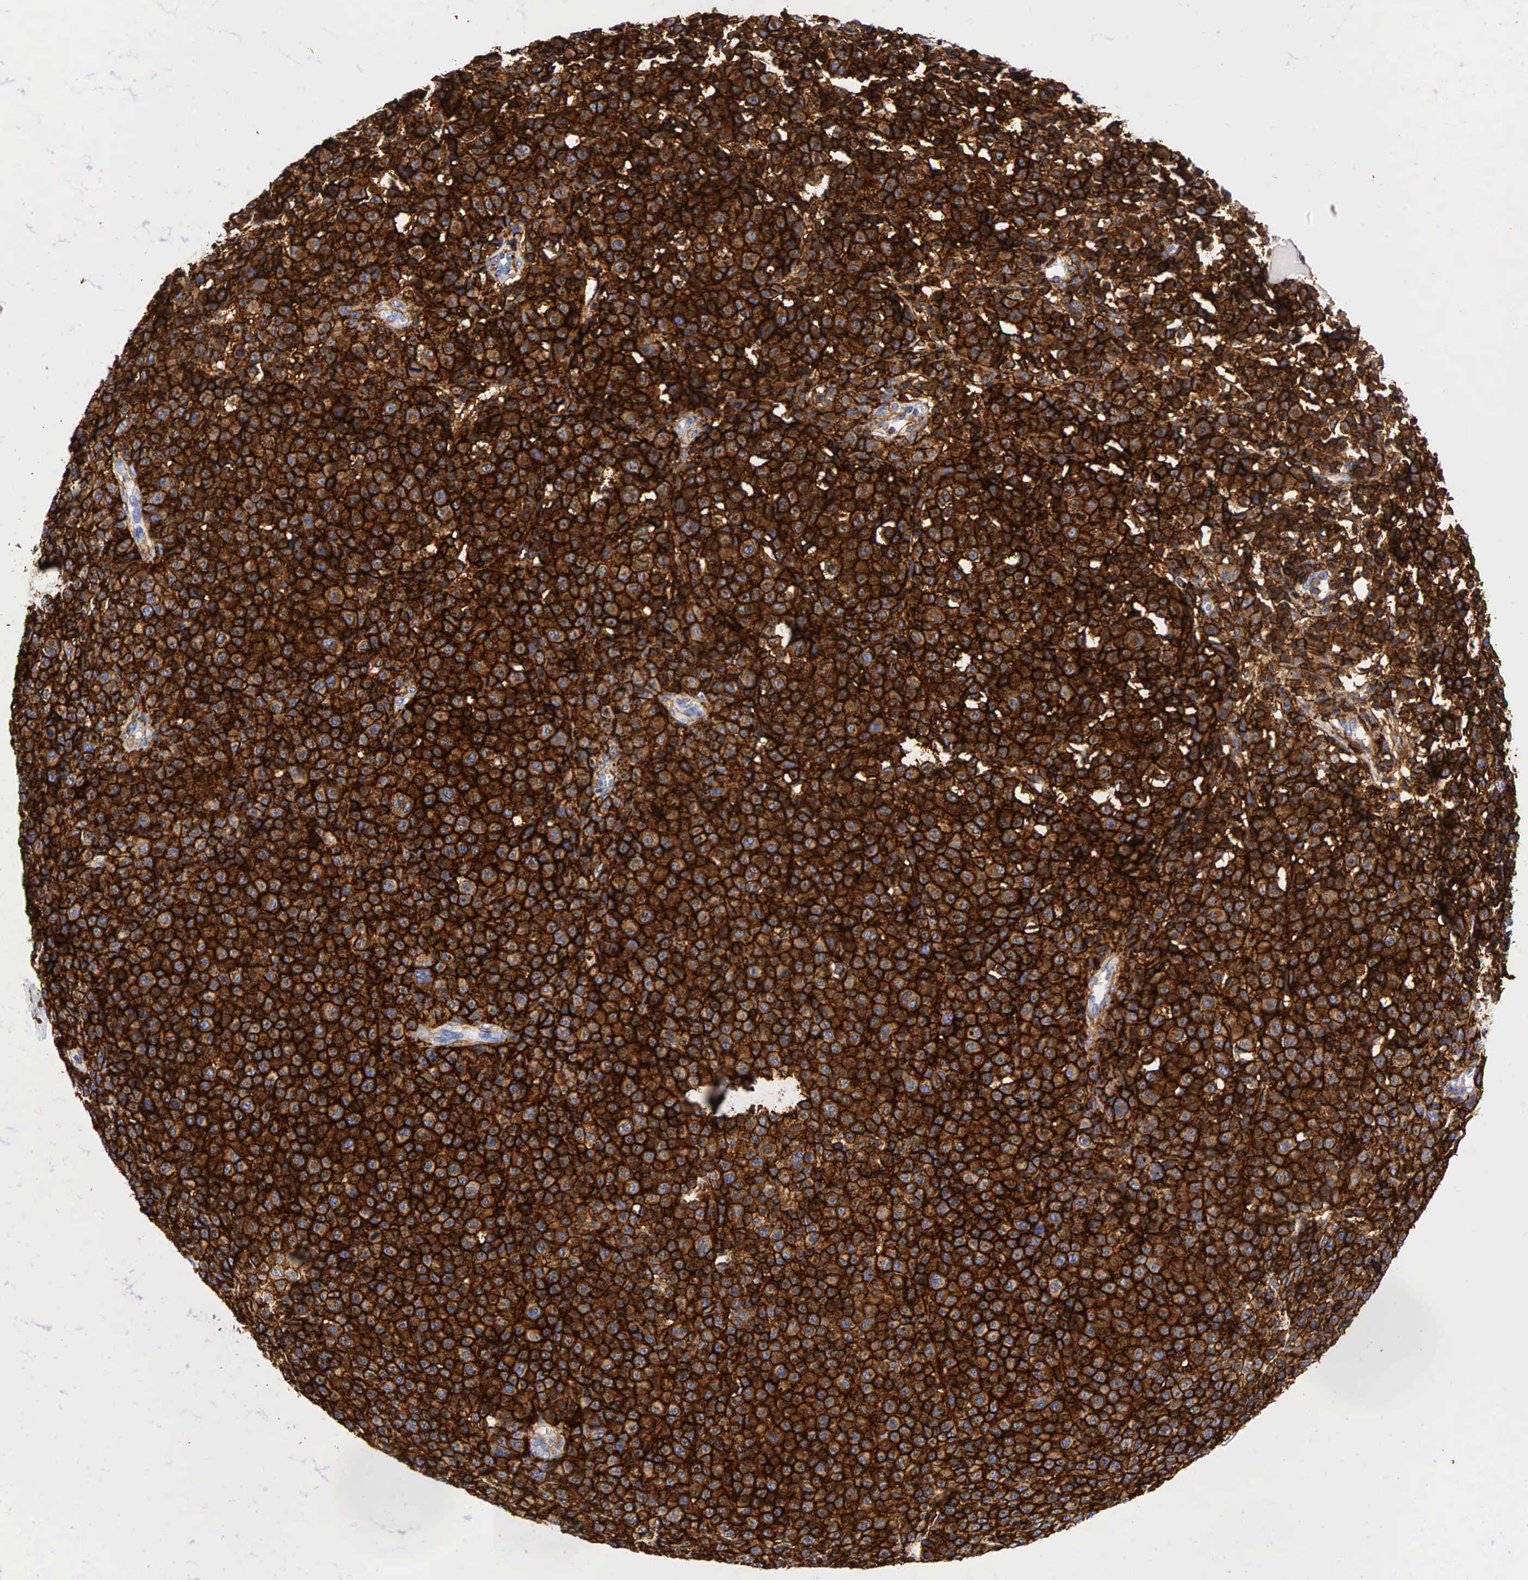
{"staining": {"intensity": "strong", "quantity": ">75%", "location": "cytoplasmic/membranous"}, "tissue": "melanoma", "cell_type": "Tumor cells", "image_type": "cancer", "snomed": [{"axis": "morphology", "description": "Malignant melanoma, Metastatic site"}, {"axis": "topography", "description": "Skin"}], "caption": "Protein analysis of melanoma tissue reveals strong cytoplasmic/membranous expression in about >75% of tumor cells. (brown staining indicates protein expression, while blue staining denotes nuclei).", "gene": "CD44", "patient": {"sex": "male", "age": 32}}